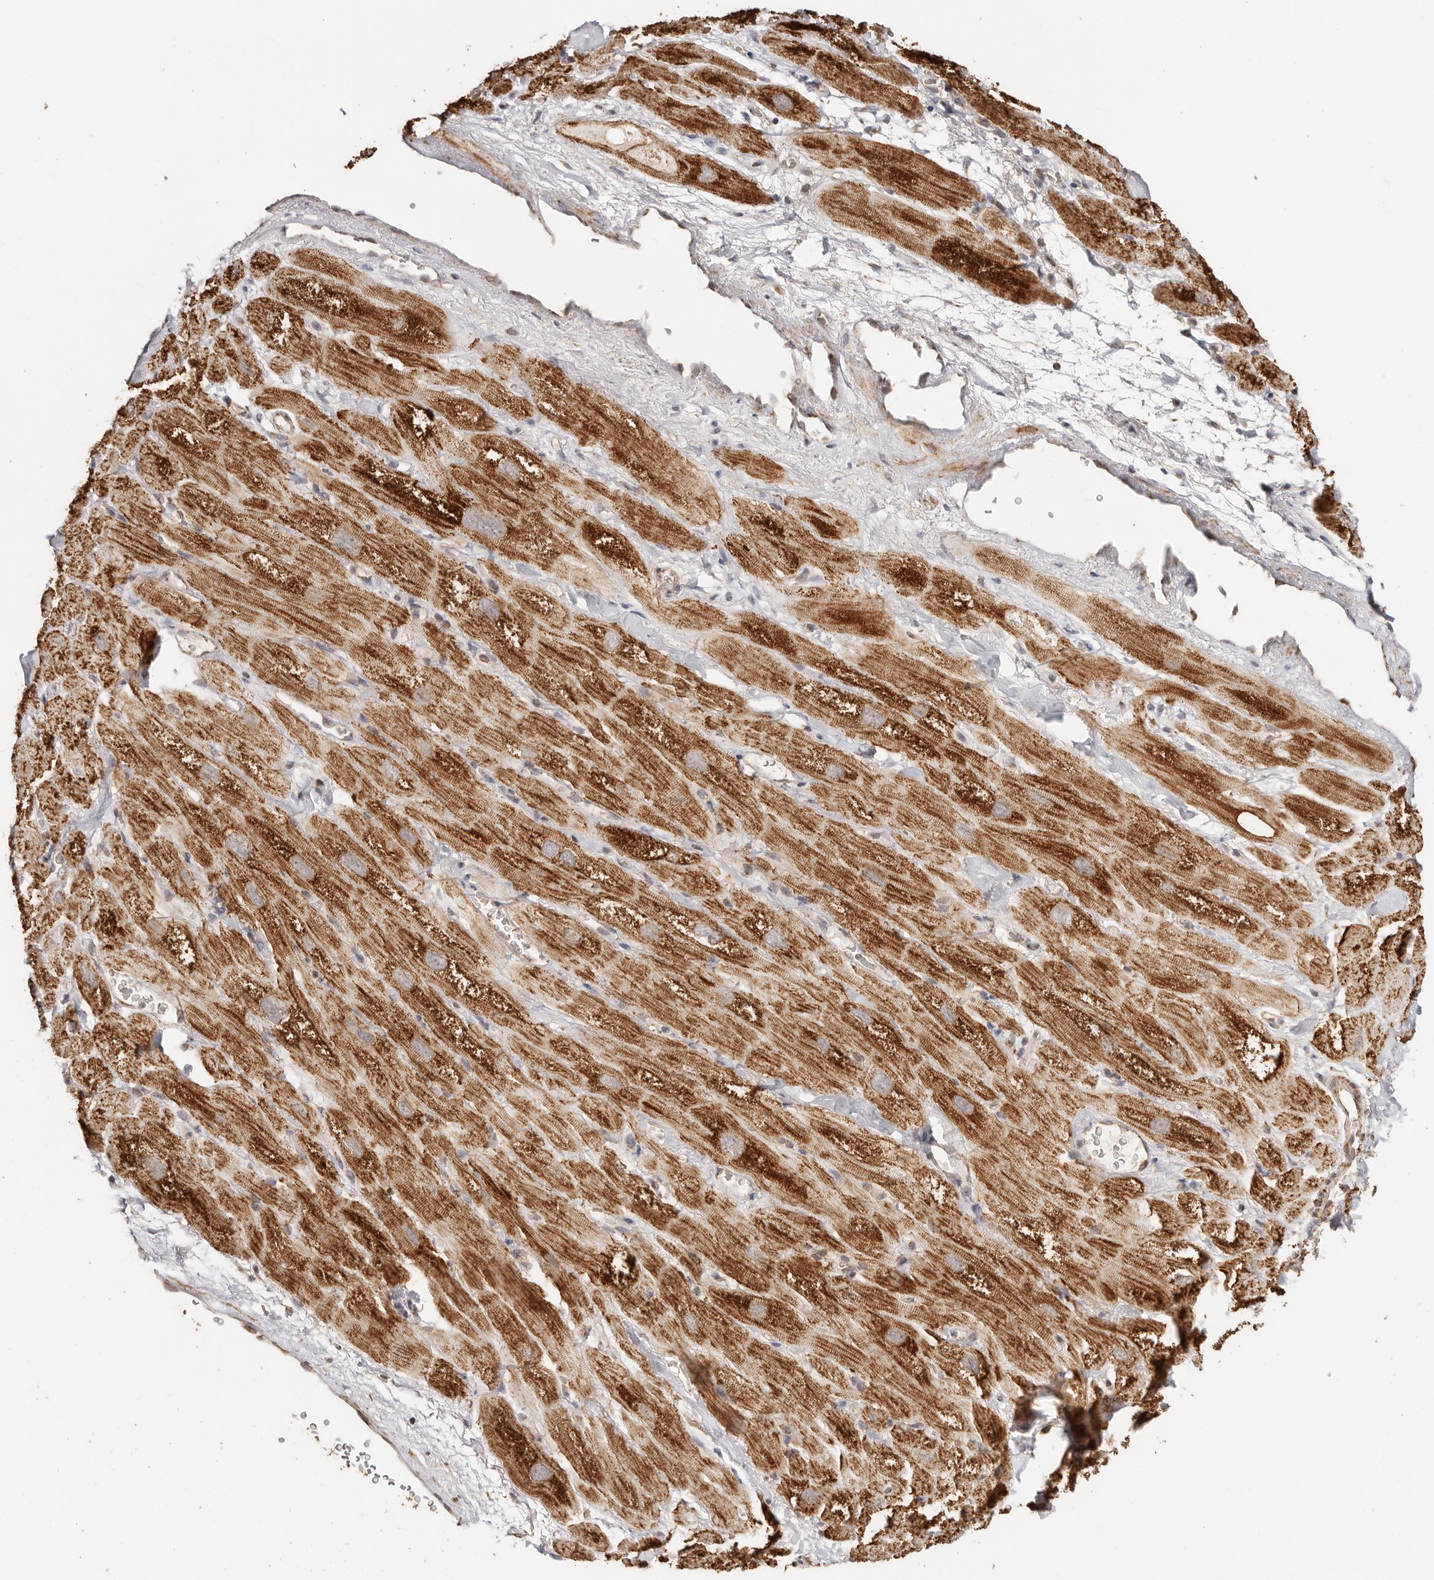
{"staining": {"intensity": "strong", "quantity": ">75%", "location": "cytoplasmic/membranous"}, "tissue": "heart muscle", "cell_type": "Cardiomyocytes", "image_type": "normal", "snomed": [{"axis": "morphology", "description": "Normal tissue, NOS"}, {"axis": "topography", "description": "Heart"}], "caption": "Immunohistochemistry (DAB (3,3'-diaminobenzidine)) staining of normal heart muscle reveals strong cytoplasmic/membranous protein staining in about >75% of cardiomyocytes. (brown staining indicates protein expression, while blue staining denotes nuclei).", "gene": "NDUFB11", "patient": {"sex": "male", "age": 49}}